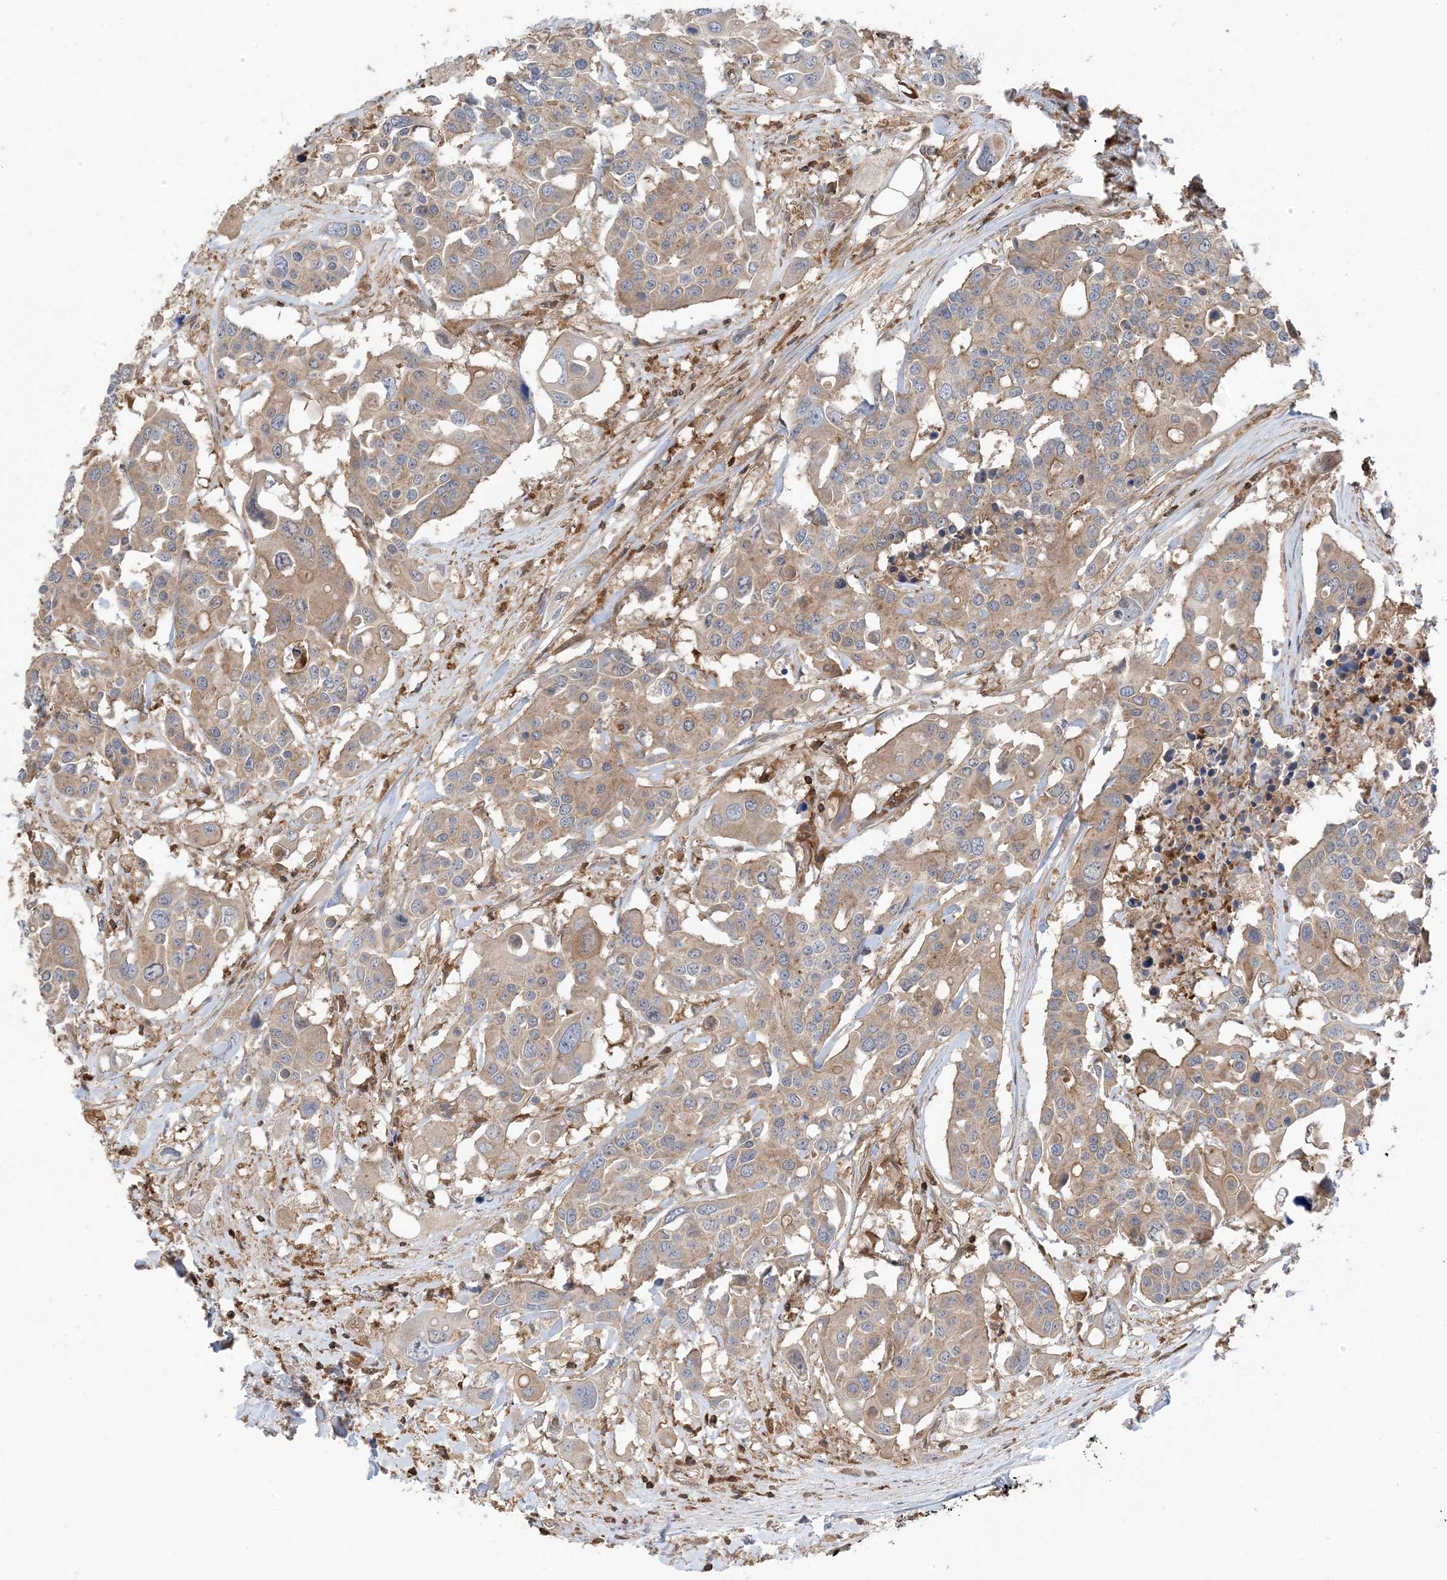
{"staining": {"intensity": "moderate", "quantity": ">75%", "location": "cytoplasmic/membranous"}, "tissue": "colorectal cancer", "cell_type": "Tumor cells", "image_type": "cancer", "snomed": [{"axis": "morphology", "description": "Adenocarcinoma, NOS"}, {"axis": "topography", "description": "Colon"}], "caption": "A medium amount of moderate cytoplasmic/membranous staining is seen in about >75% of tumor cells in colorectal cancer tissue.", "gene": "CAPZB", "patient": {"sex": "male", "age": 77}}